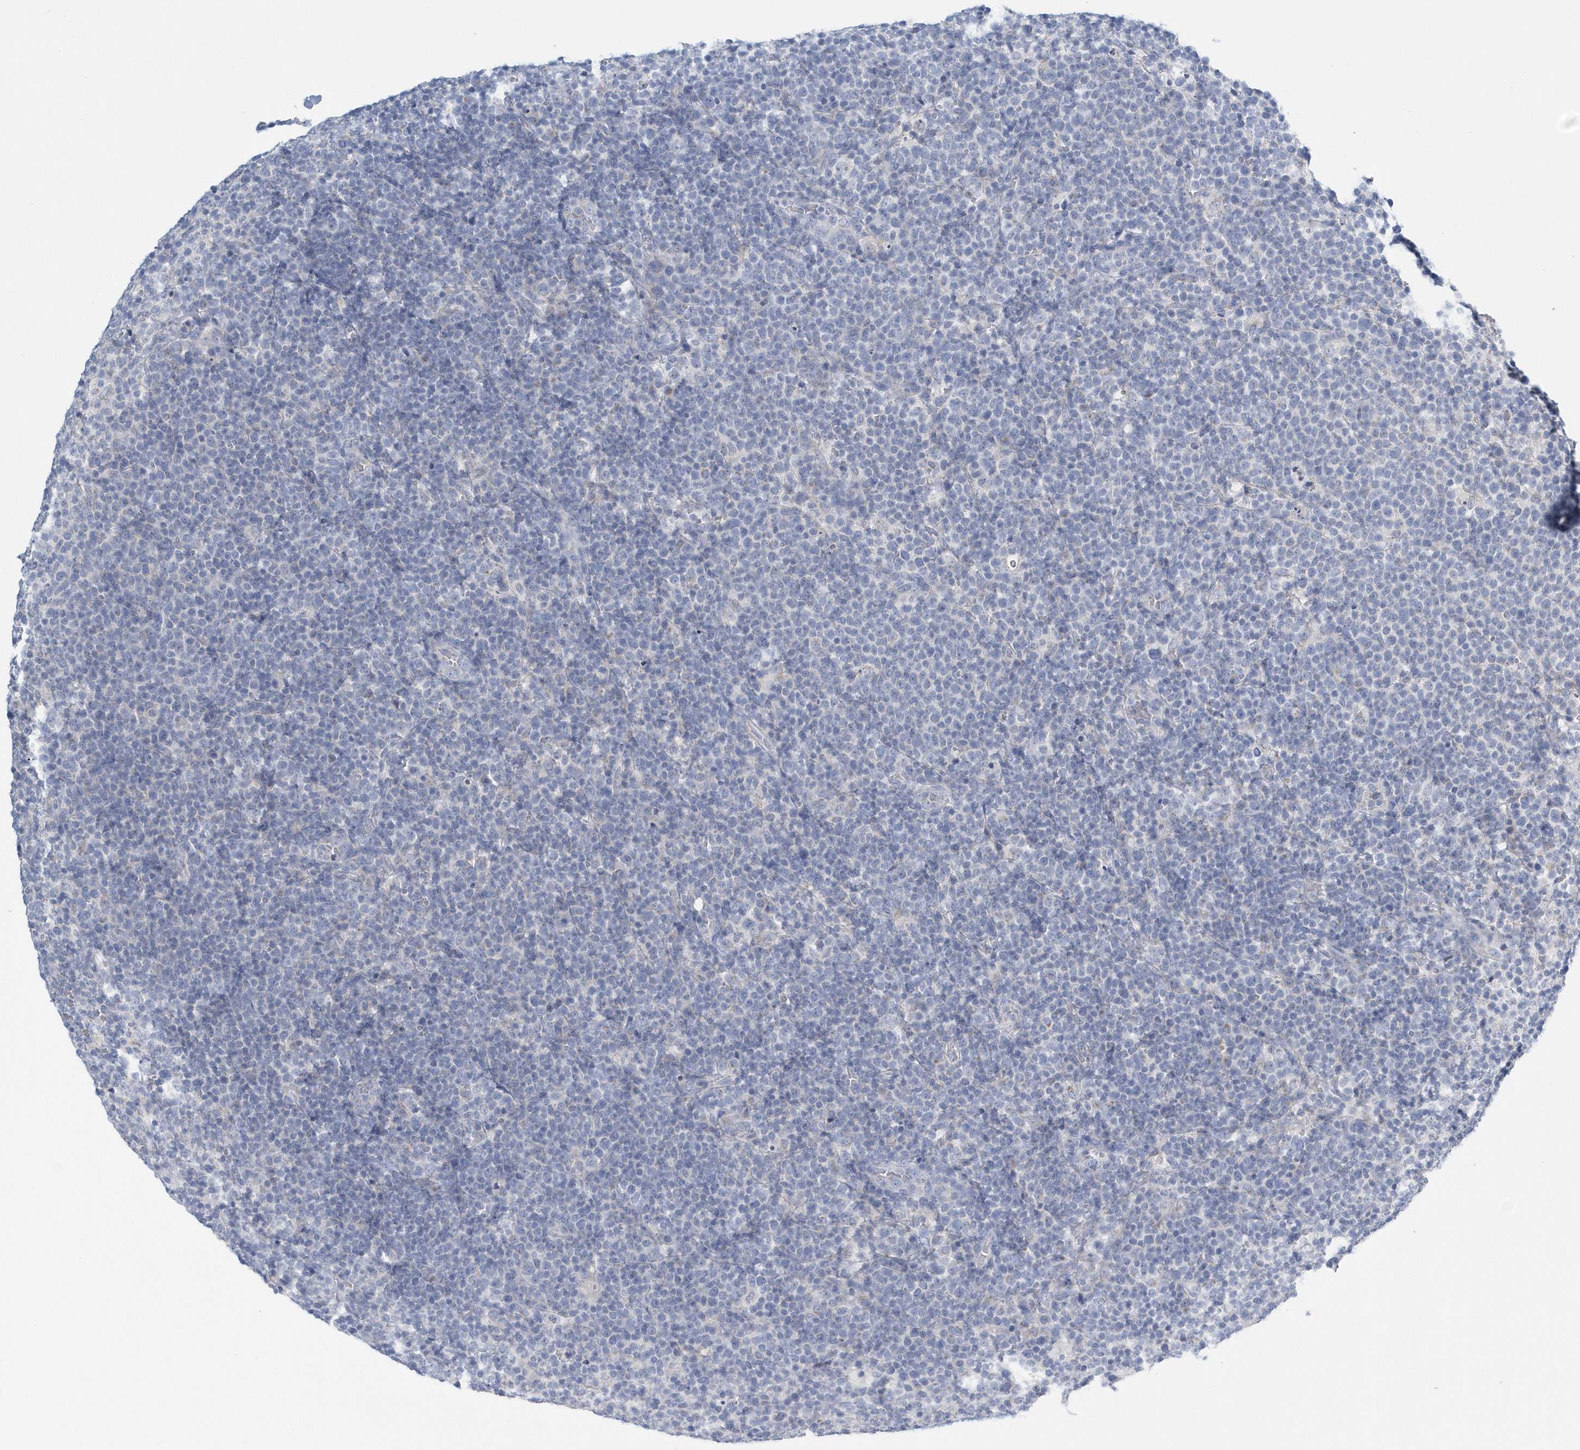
{"staining": {"intensity": "negative", "quantity": "none", "location": "none"}, "tissue": "lymphoma", "cell_type": "Tumor cells", "image_type": "cancer", "snomed": [{"axis": "morphology", "description": "Malignant lymphoma, non-Hodgkin's type, High grade"}, {"axis": "topography", "description": "Lymph node"}], "caption": "Immunohistochemical staining of high-grade malignant lymphoma, non-Hodgkin's type exhibits no significant expression in tumor cells.", "gene": "SPATA18", "patient": {"sex": "male", "age": 61}}